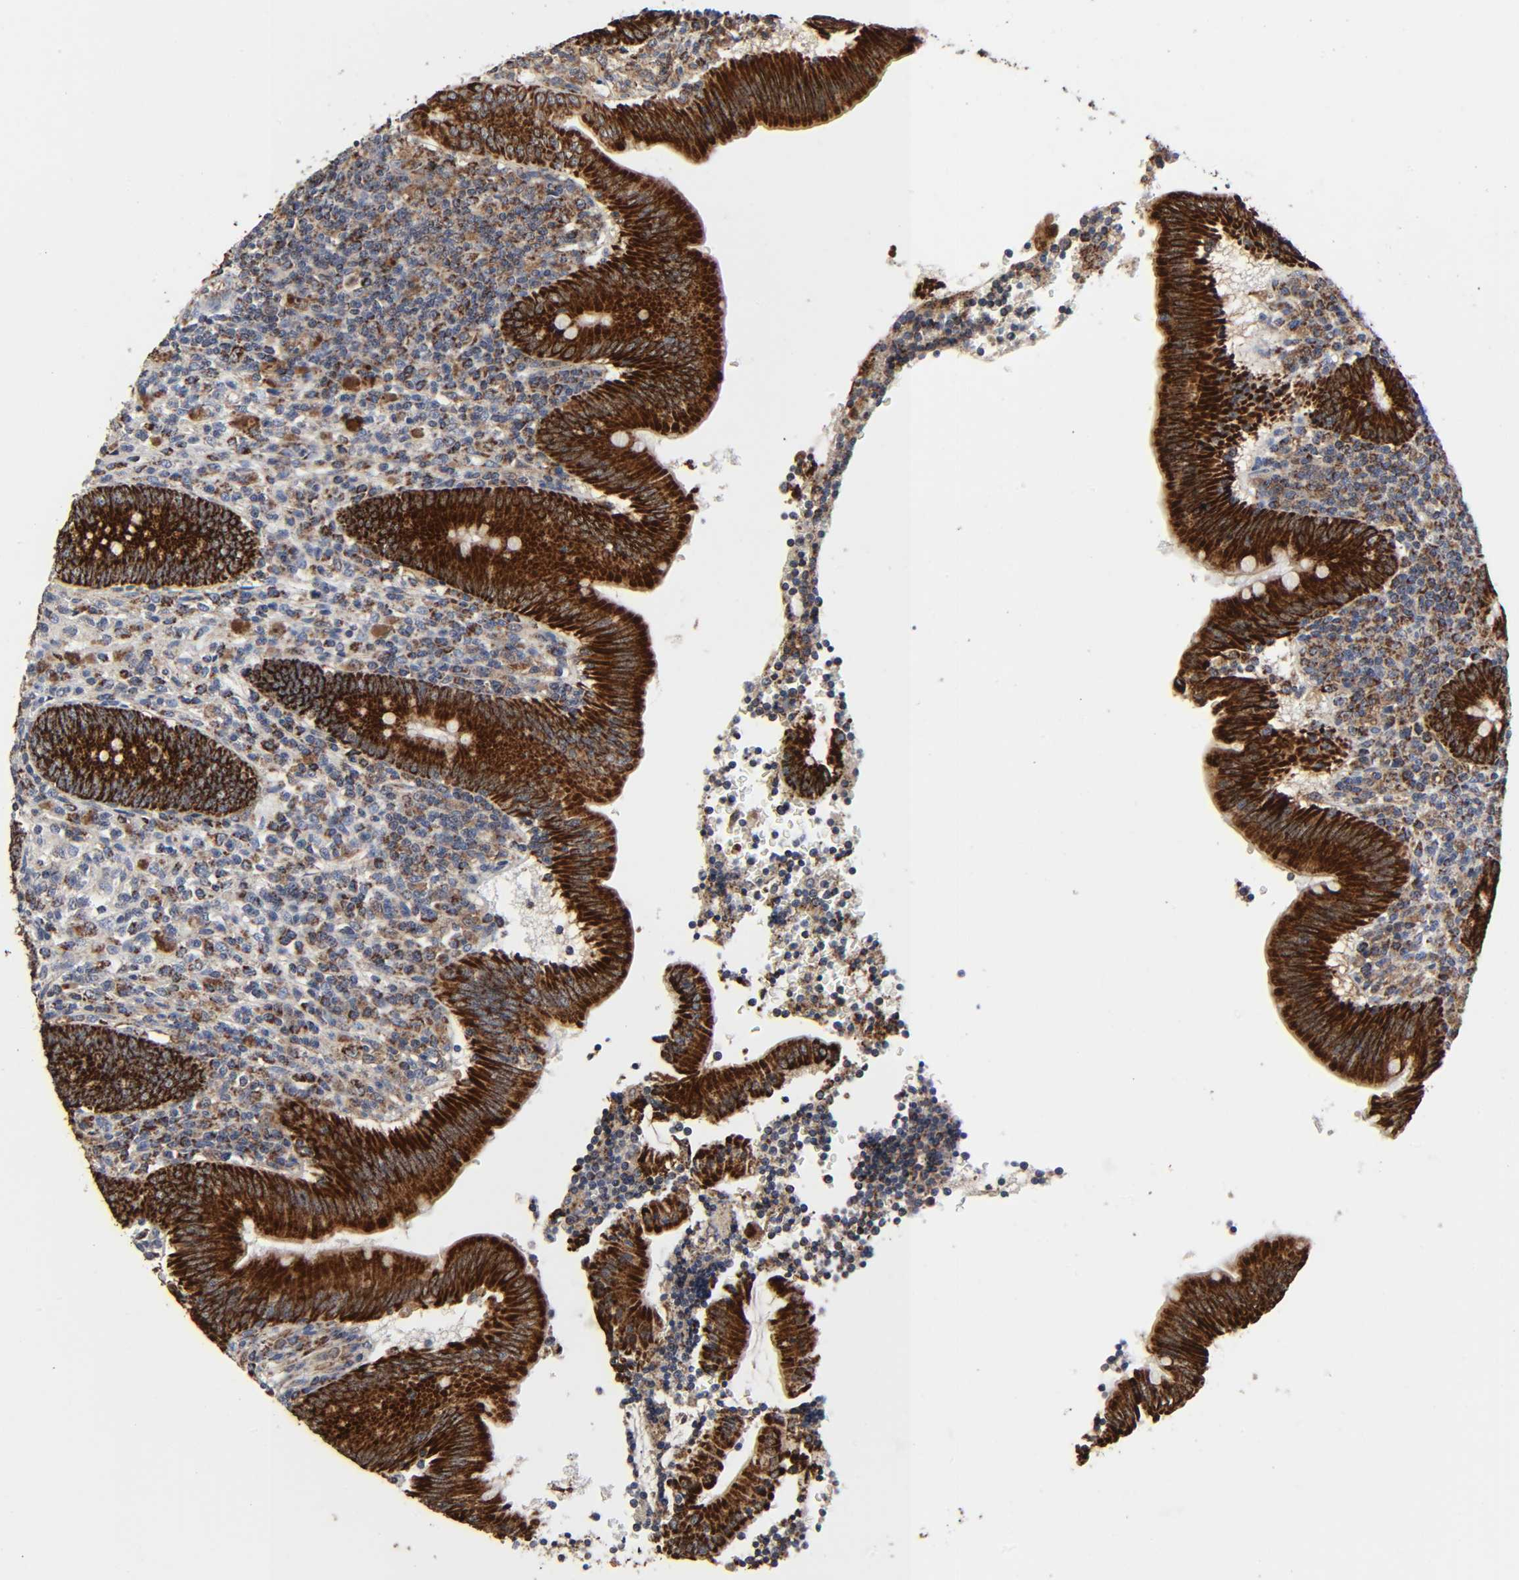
{"staining": {"intensity": "strong", "quantity": ">75%", "location": "cytoplasmic/membranous"}, "tissue": "appendix", "cell_type": "Glandular cells", "image_type": "normal", "snomed": [{"axis": "morphology", "description": "Normal tissue, NOS"}, {"axis": "morphology", "description": "Inflammation, NOS"}, {"axis": "topography", "description": "Appendix"}], "caption": "Immunohistochemistry (IHC) of benign human appendix displays high levels of strong cytoplasmic/membranous staining in approximately >75% of glandular cells.", "gene": "COX6B1", "patient": {"sex": "male", "age": 46}}